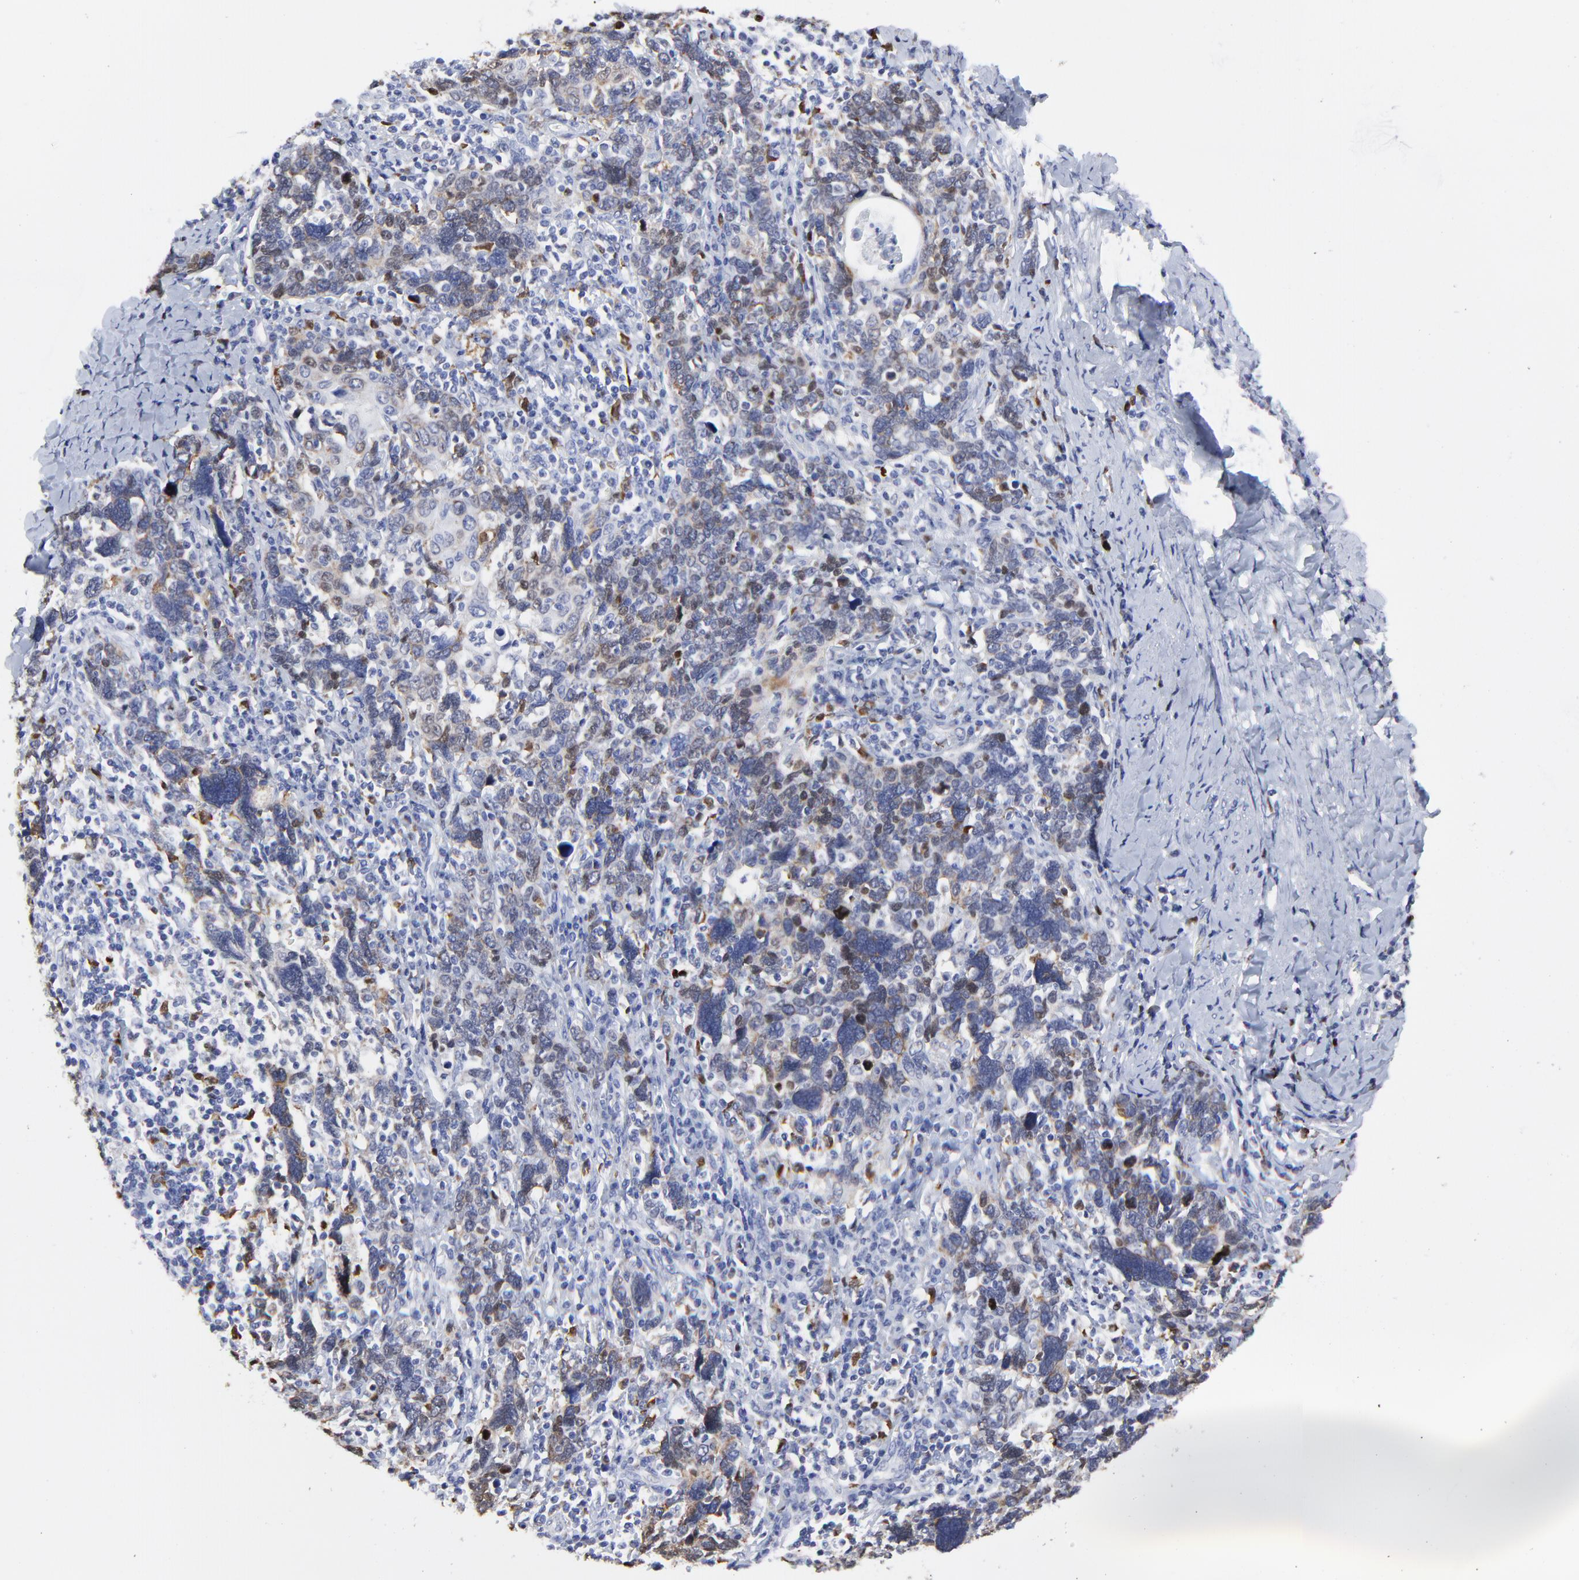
{"staining": {"intensity": "moderate", "quantity": ">75%", "location": "cytoplasmic/membranous"}, "tissue": "cervical cancer", "cell_type": "Tumor cells", "image_type": "cancer", "snomed": [{"axis": "morphology", "description": "Squamous cell carcinoma, NOS"}, {"axis": "topography", "description": "Cervix"}], "caption": "High-magnification brightfield microscopy of cervical cancer (squamous cell carcinoma) stained with DAB (3,3'-diaminobenzidine) (brown) and counterstained with hematoxylin (blue). tumor cells exhibit moderate cytoplasmic/membranous staining is seen in about>75% of cells.", "gene": "NCAPH", "patient": {"sex": "female", "age": 41}}